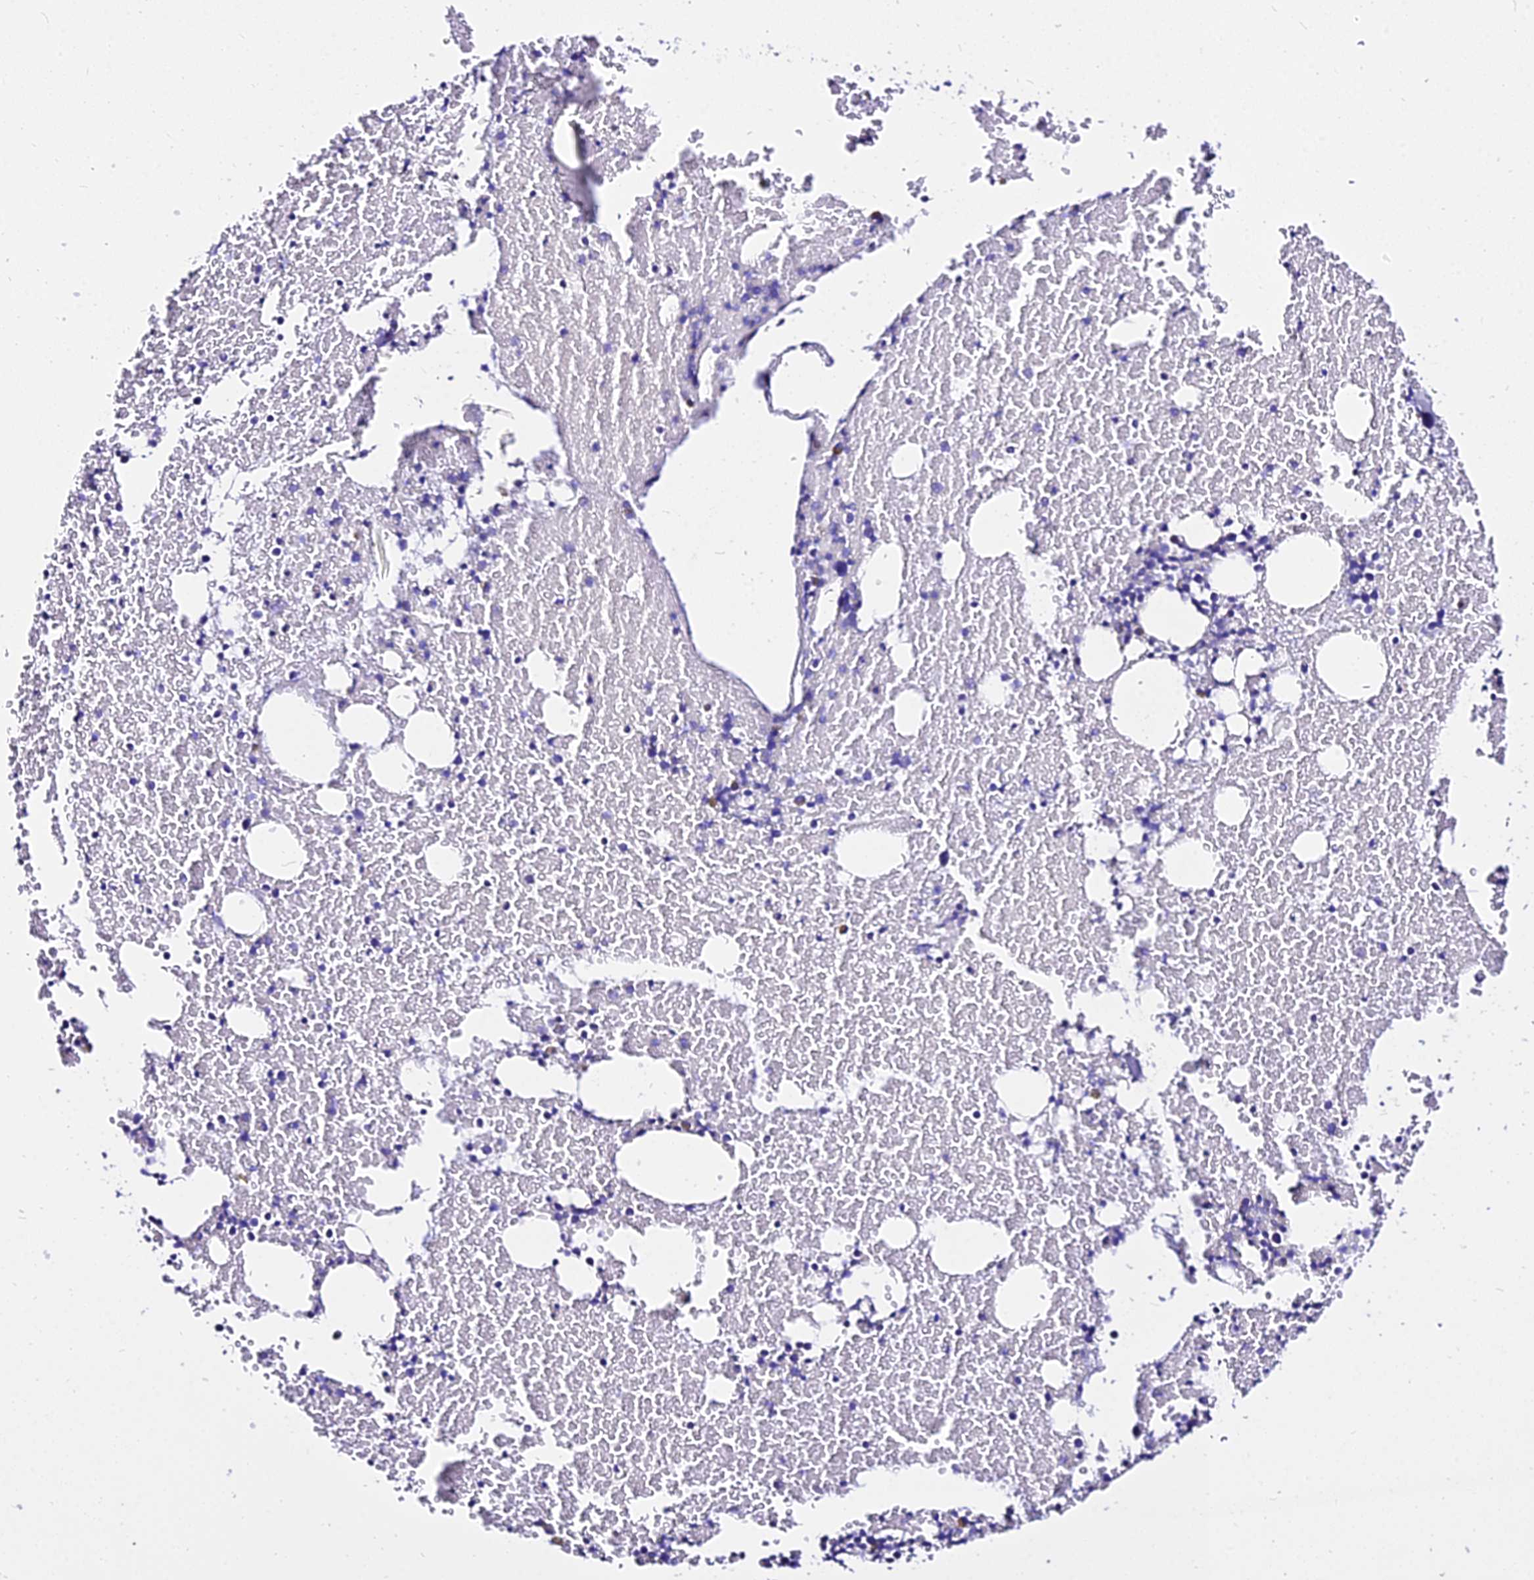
{"staining": {"intensity": "negative", "quantity": "none", "location": "none"}, "tissue": "bone marrow", "cell_type": "Hematopoietic cells", "image_type": "normal", "snomed": [{"axis": "morphology", "description": "Normal tissue, NOS"}, {"axis": "topography", "description": "Bone marrow"}], "caption": "Unremarkable bone marrow was stained to show a protein in brown. There is no significant staining in hematopoietic cells. Brightfield microscopy of immunohistochemistry (IHC) stained with DAB (brown) and hematoxylin (blue), captured at high magnification.", "gene": "DEFB106A", "patient": {"sex": "male", "age": 57}}